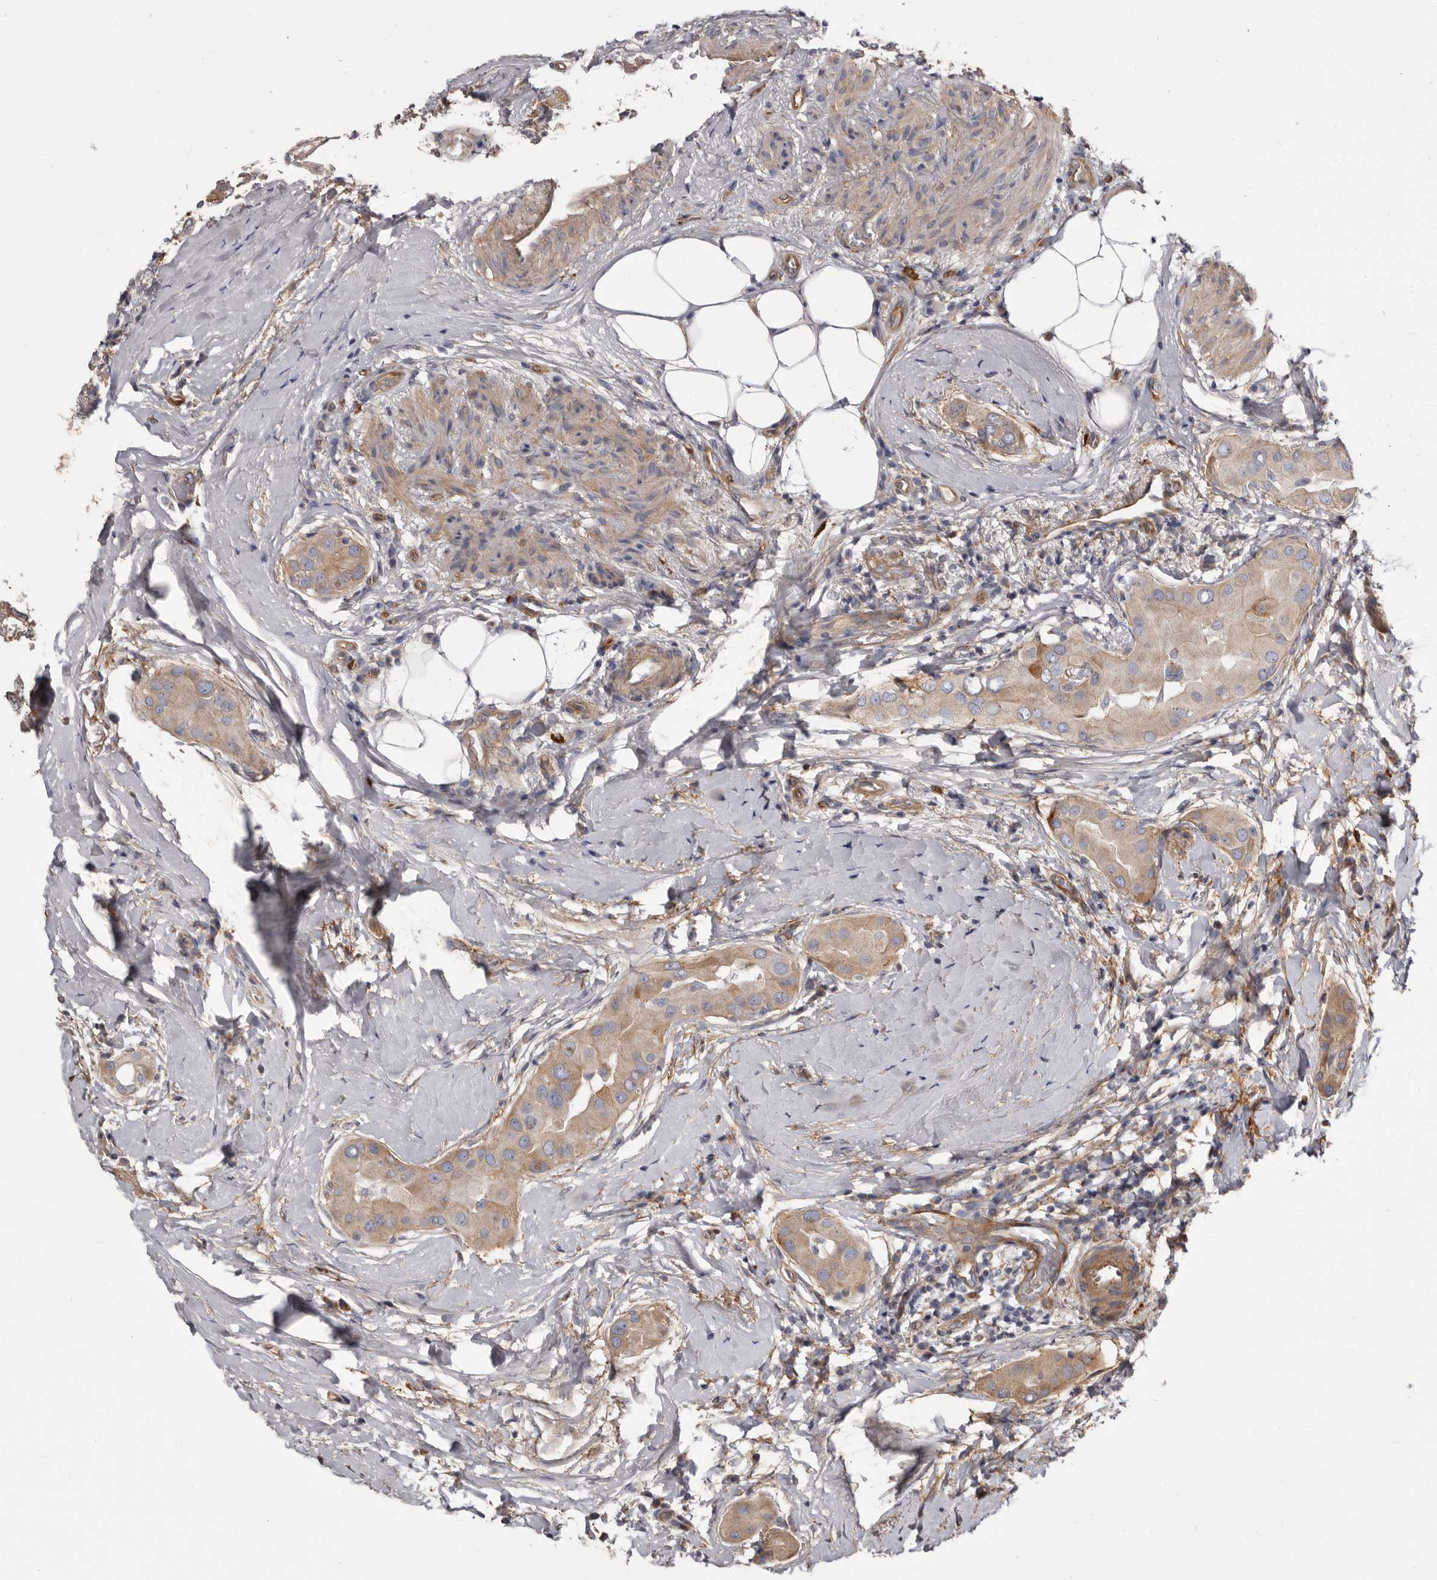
{"staining": {"intensity": "moderate", "quantity": "<25%", "location": "cytoplasmic/membranous"}, "tissue": "thyroid cancer", "cell_type": "Tumor cells", "image_type": "cancer", "snomed": [{"axis": "morphology", "description": "Papillary adenocarcinoma, NOS"}, {"axis": "topography", "description": "Thyroid gland"}], "caption": "DAB immunohistochemical staining of papillary adenocarcinoma (thyroid) shows moderate cytoplasmic/membranous protein staining in about <25% of tumor cells. (Brightfield microscopy of DAB IHC at high magnification).", "gene": "ENAH", "patient": {"sex": "male", "age": 33}}